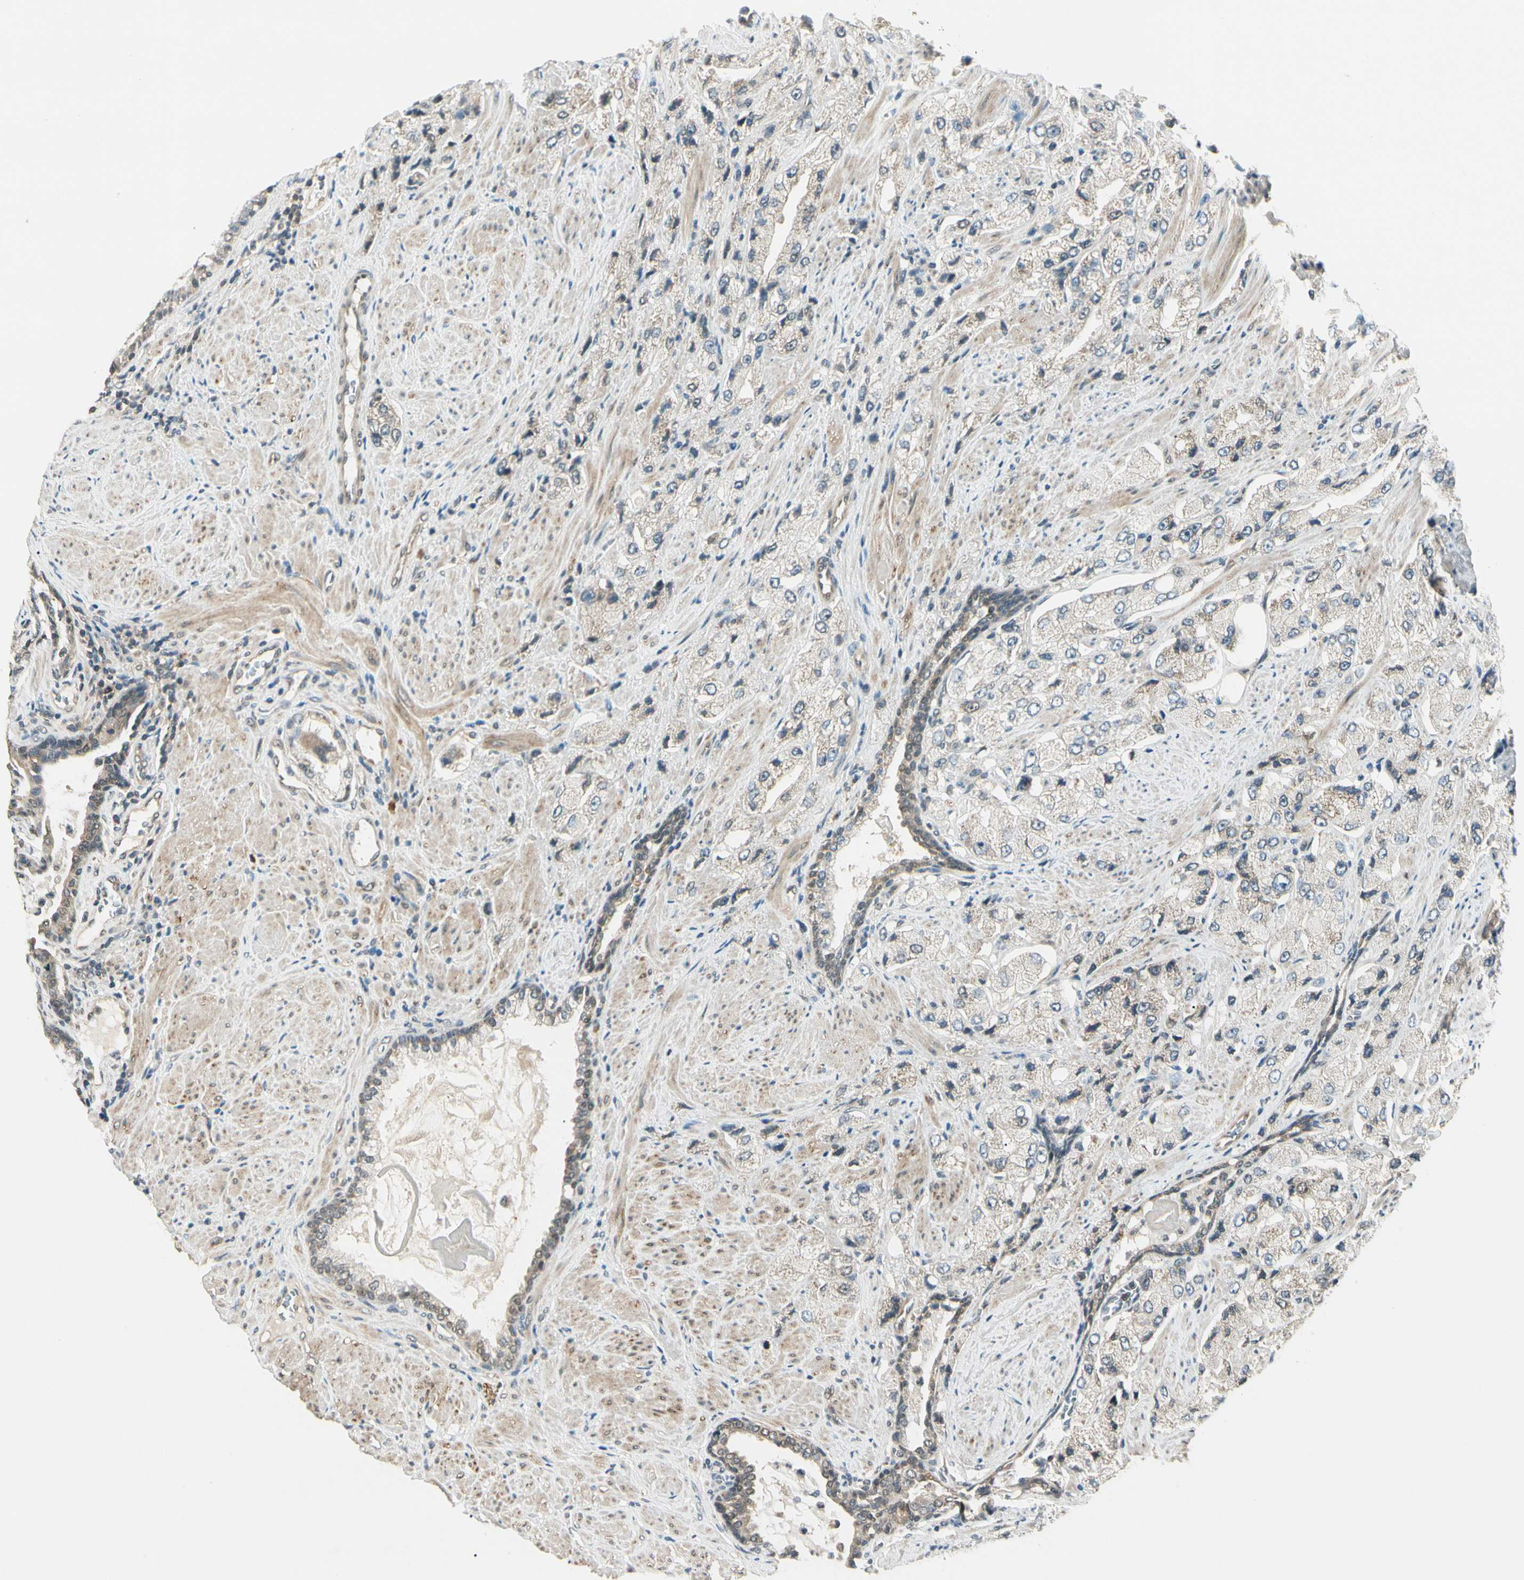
{"staining": {"intensity": "weak", "quantity": ">75%", "location": "cytoplasmic/membranous"}, "tissue": "prostate cancer", "cell_type": "Tumor cells", "image_type": "cancer", "snomed": [{"axis": "morphology", "description": "Adenocarcinoma, High grade"}, {"axis": "topography", "description": "Prostate"}], "caption": "Prostate high-grade adenocarcinoma tissue displays weak cytoplasmic/membranous expression in about >75% of tumor cells, visualized by immunohistochemistry.", "gene": "ZSCAN12", "patient": {"sex": "male", "age": 58}}